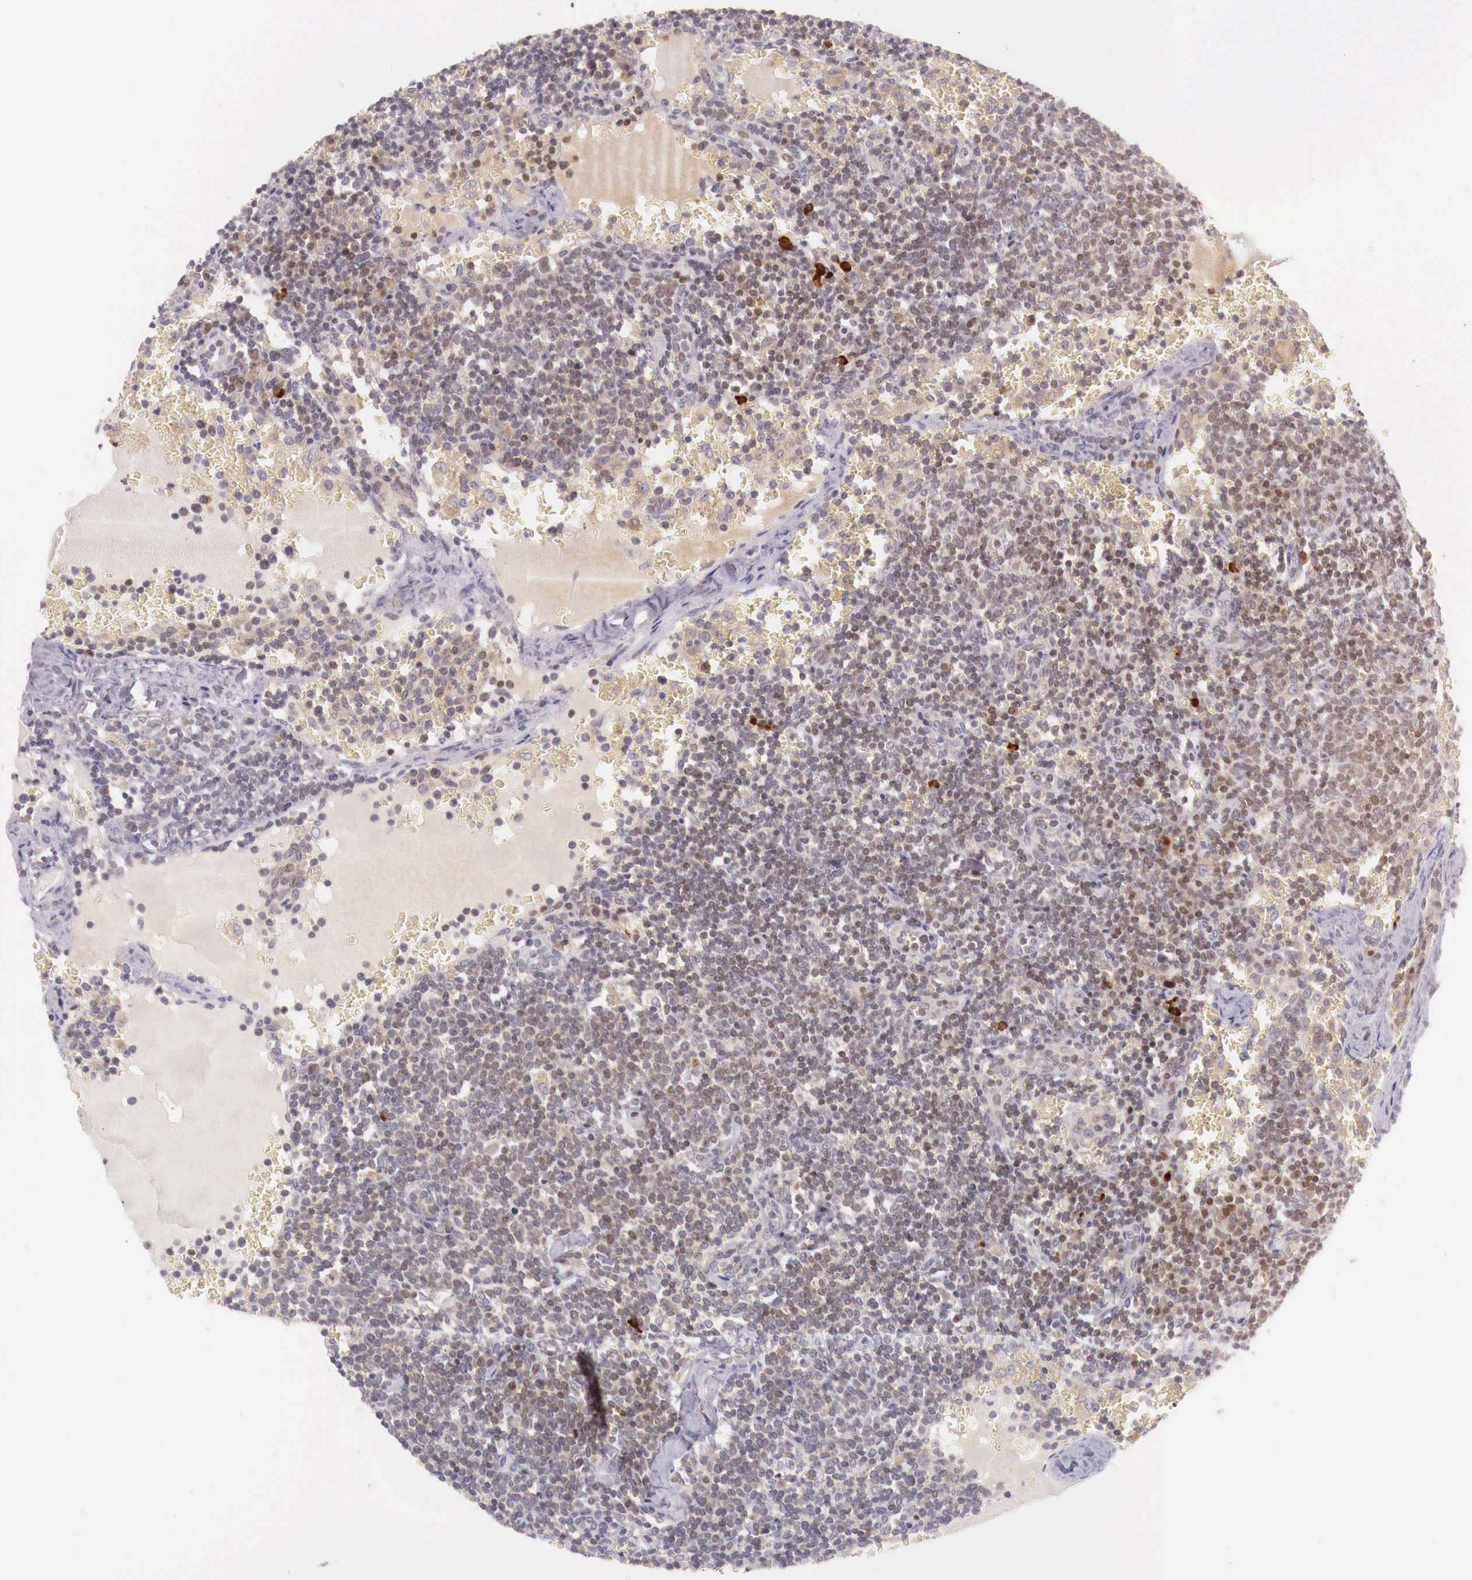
{"staining": {"intensity": "moderate", "quantity": "25%-75%", "location": "nuclear"}, "tissue": "lymphoma", "cell_type": "Tumor cells", "image_type": "cancer", "snomed": [{"axis": "morphology", "description": "Malignant lymphoma, non-Hodgkin's type, High grade"}, {"axis": "topography", "description": "Lymph node"}], "caption": "Protein analysis of lymphoma tissue exhibits moderate nuclear staining in approximately 25%-75% of tumor cells.", "gene": "CLCN5", "patient": {"sex": "female", "age": 76}}